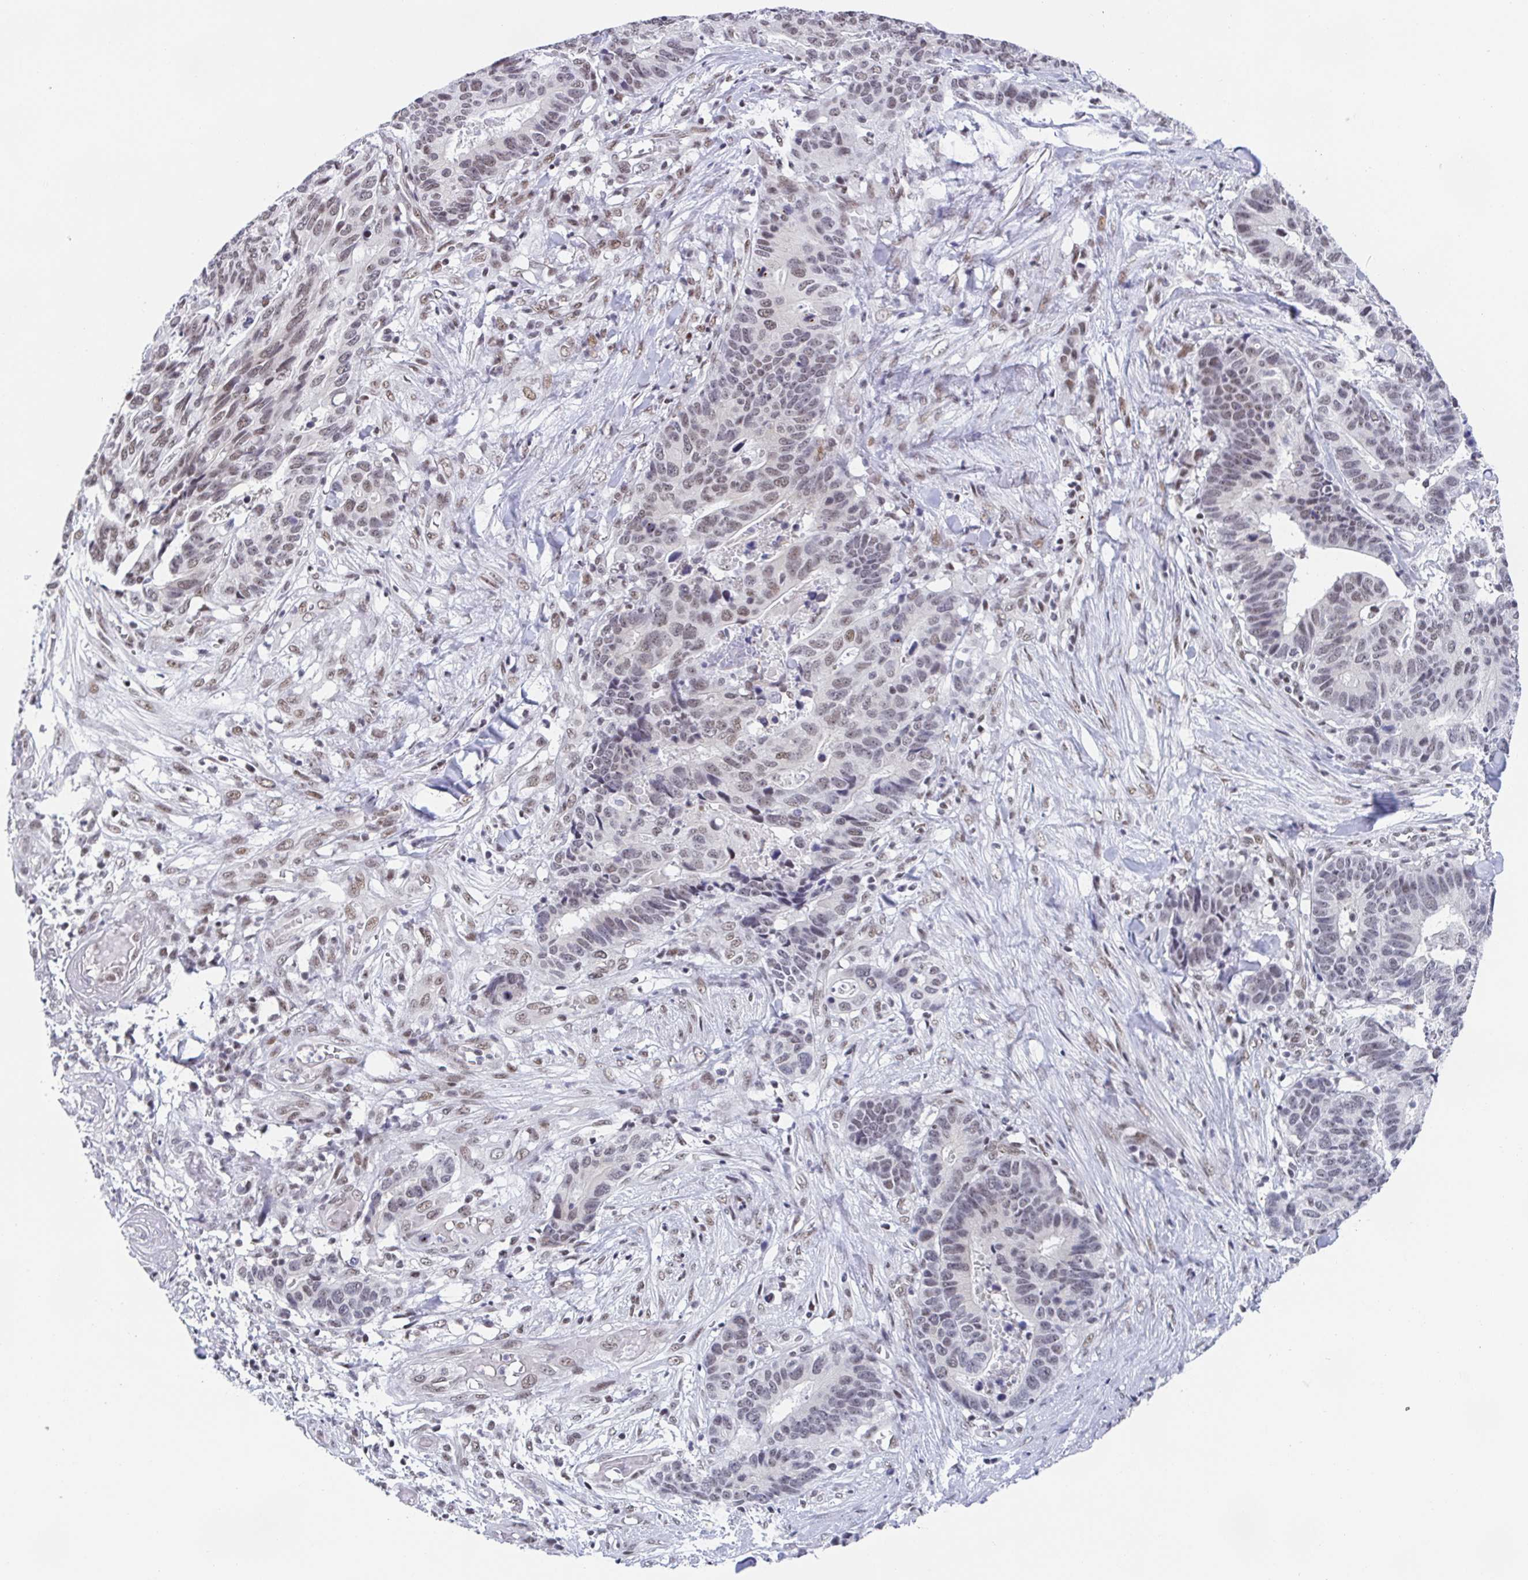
{"staining": {"intensity": "moderate", "quantity": "25%-75%", "location": "nuclear"}, "tissue": "stomach cancer", "cell_type": "Tumor cells", "image_type": "cancer", "snomed": [{"axis": "morphology", "description": "Adenocarcinoma, NOS"}, {"axis": "topography", "description": "Stomach, upper"}], "caption": "Adenocarcinoma (stomach) tissue displays moderate nuclear positivity in about 25%-75% of tumor cells, visualized by immunohistochemistry. (Stains: DAB in brown, nuclei in blue, Microscopy: brightfield microscopy at high magnification).", "gene": "SLC7A10", "patient": {"sex": "female", "age": 67}}